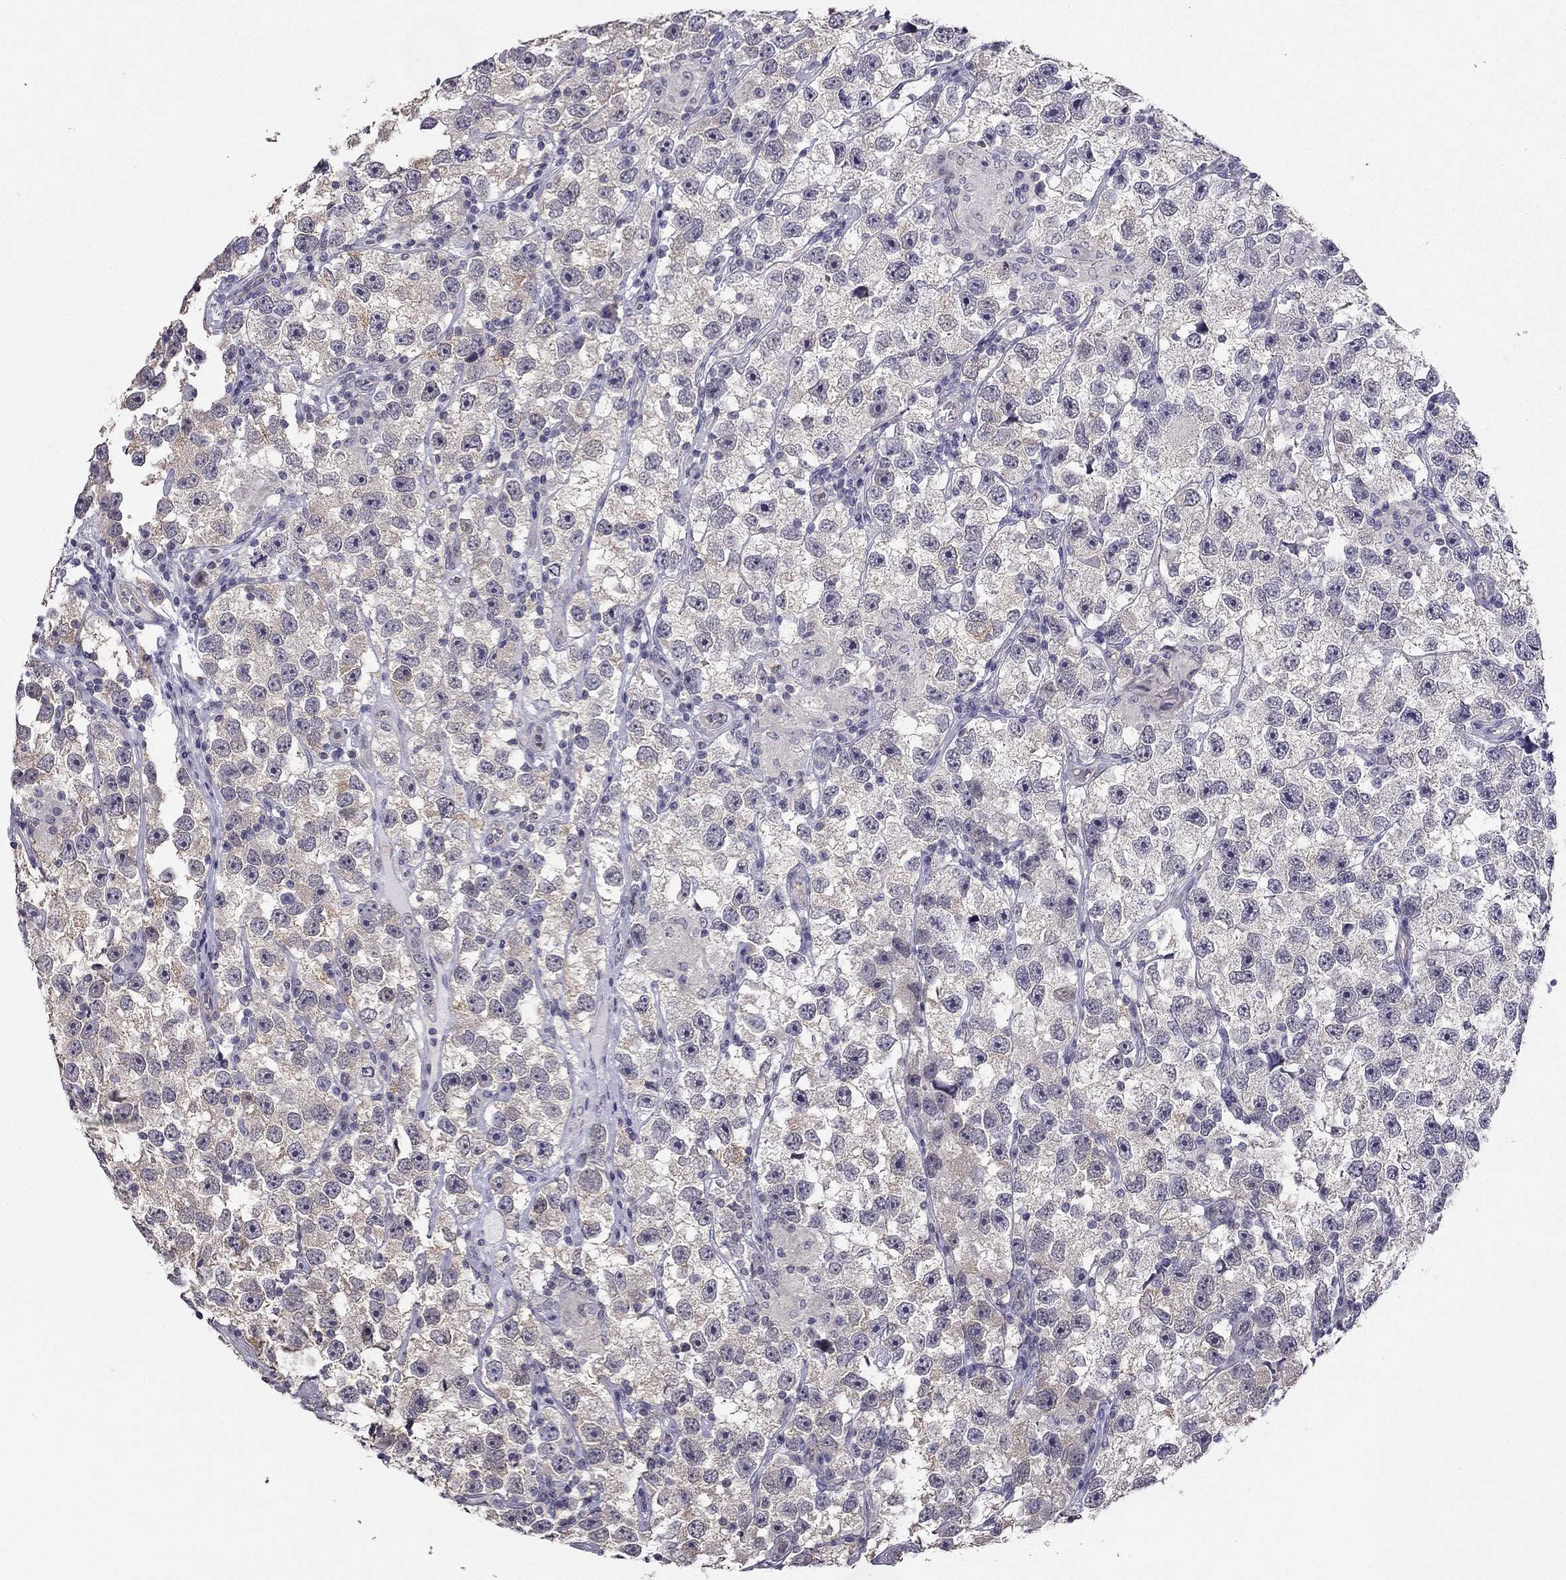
{"staining": {"intensity": "weak", "quantity": "<25%", "location": "cytoplasmic/membranous"}, "tissue": "testis cancer", "cell_type": "Tumor cells", "image_type": "cancer", "snomed": [{"axis": "morphology", "description": "Seminoma, NOS"}, {"axis": "topography", "description": "Testis"}], "caption": "Immunohistochemistry micrograph of testis seminoma stained for a protein (brown), which displays no positivity in tumor cells.", "gene": "HSFX1", "patient": {"sex": "male", "age": 26}}